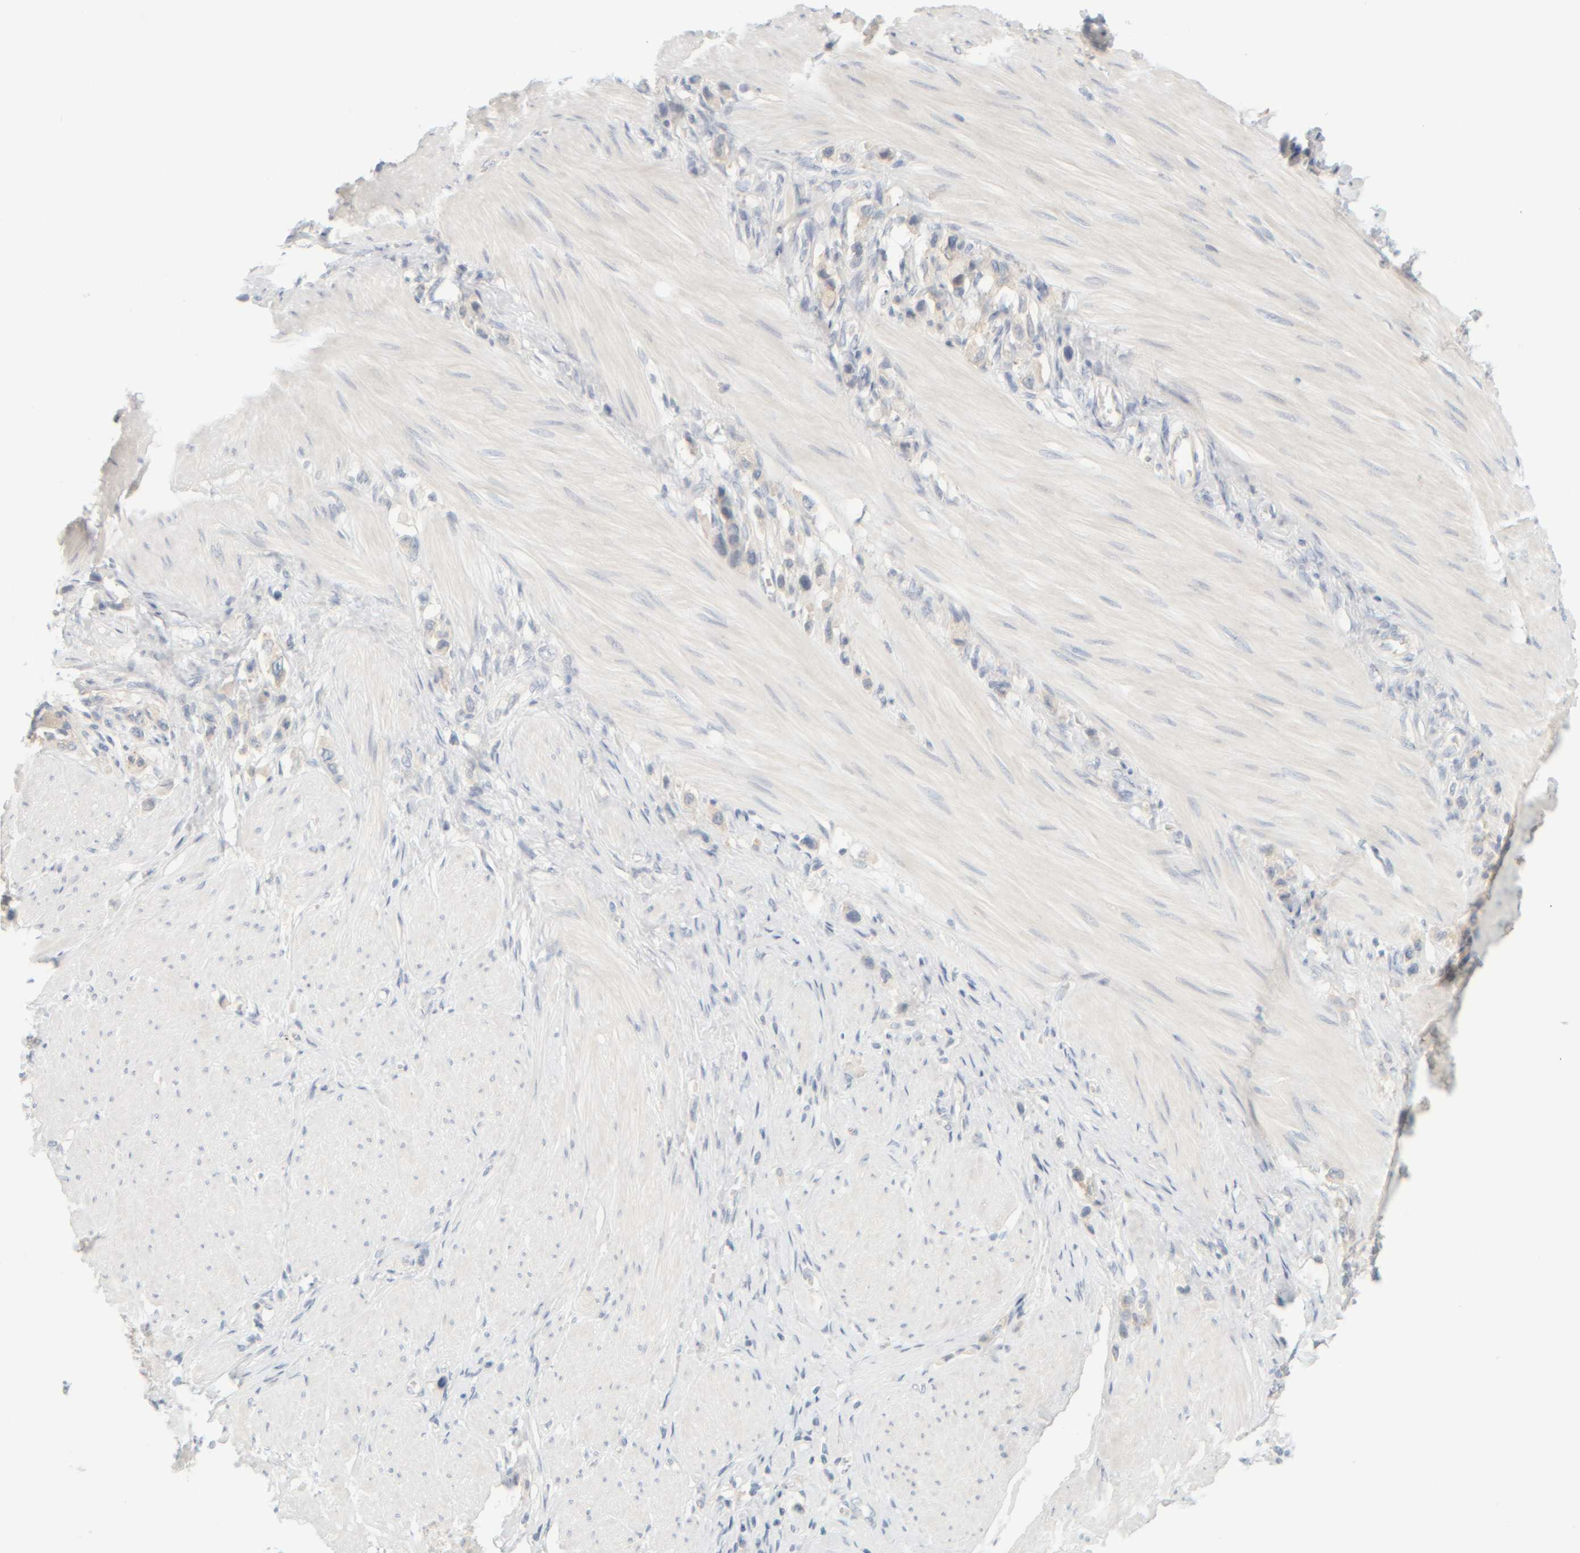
{"staining": {"intensity": "negative", "quantity": "none", "location": "none"}, "tissue": "stomach cancer", "cell_type": "Tumor cells", "image_type": "cancer", "snomed": [{"axis": "morphology", "description": "Adenocarcinoma, NOS"}, {"axis": "topography", "description": "Stomach"}], "caption": "A photomicrograph of human stomach cancer (adenocarcinoma) is negative for staining in tumor cells.", "gene": "PTGES3L-AARSD1", "patient": {"sex": "female", "age": 65}}